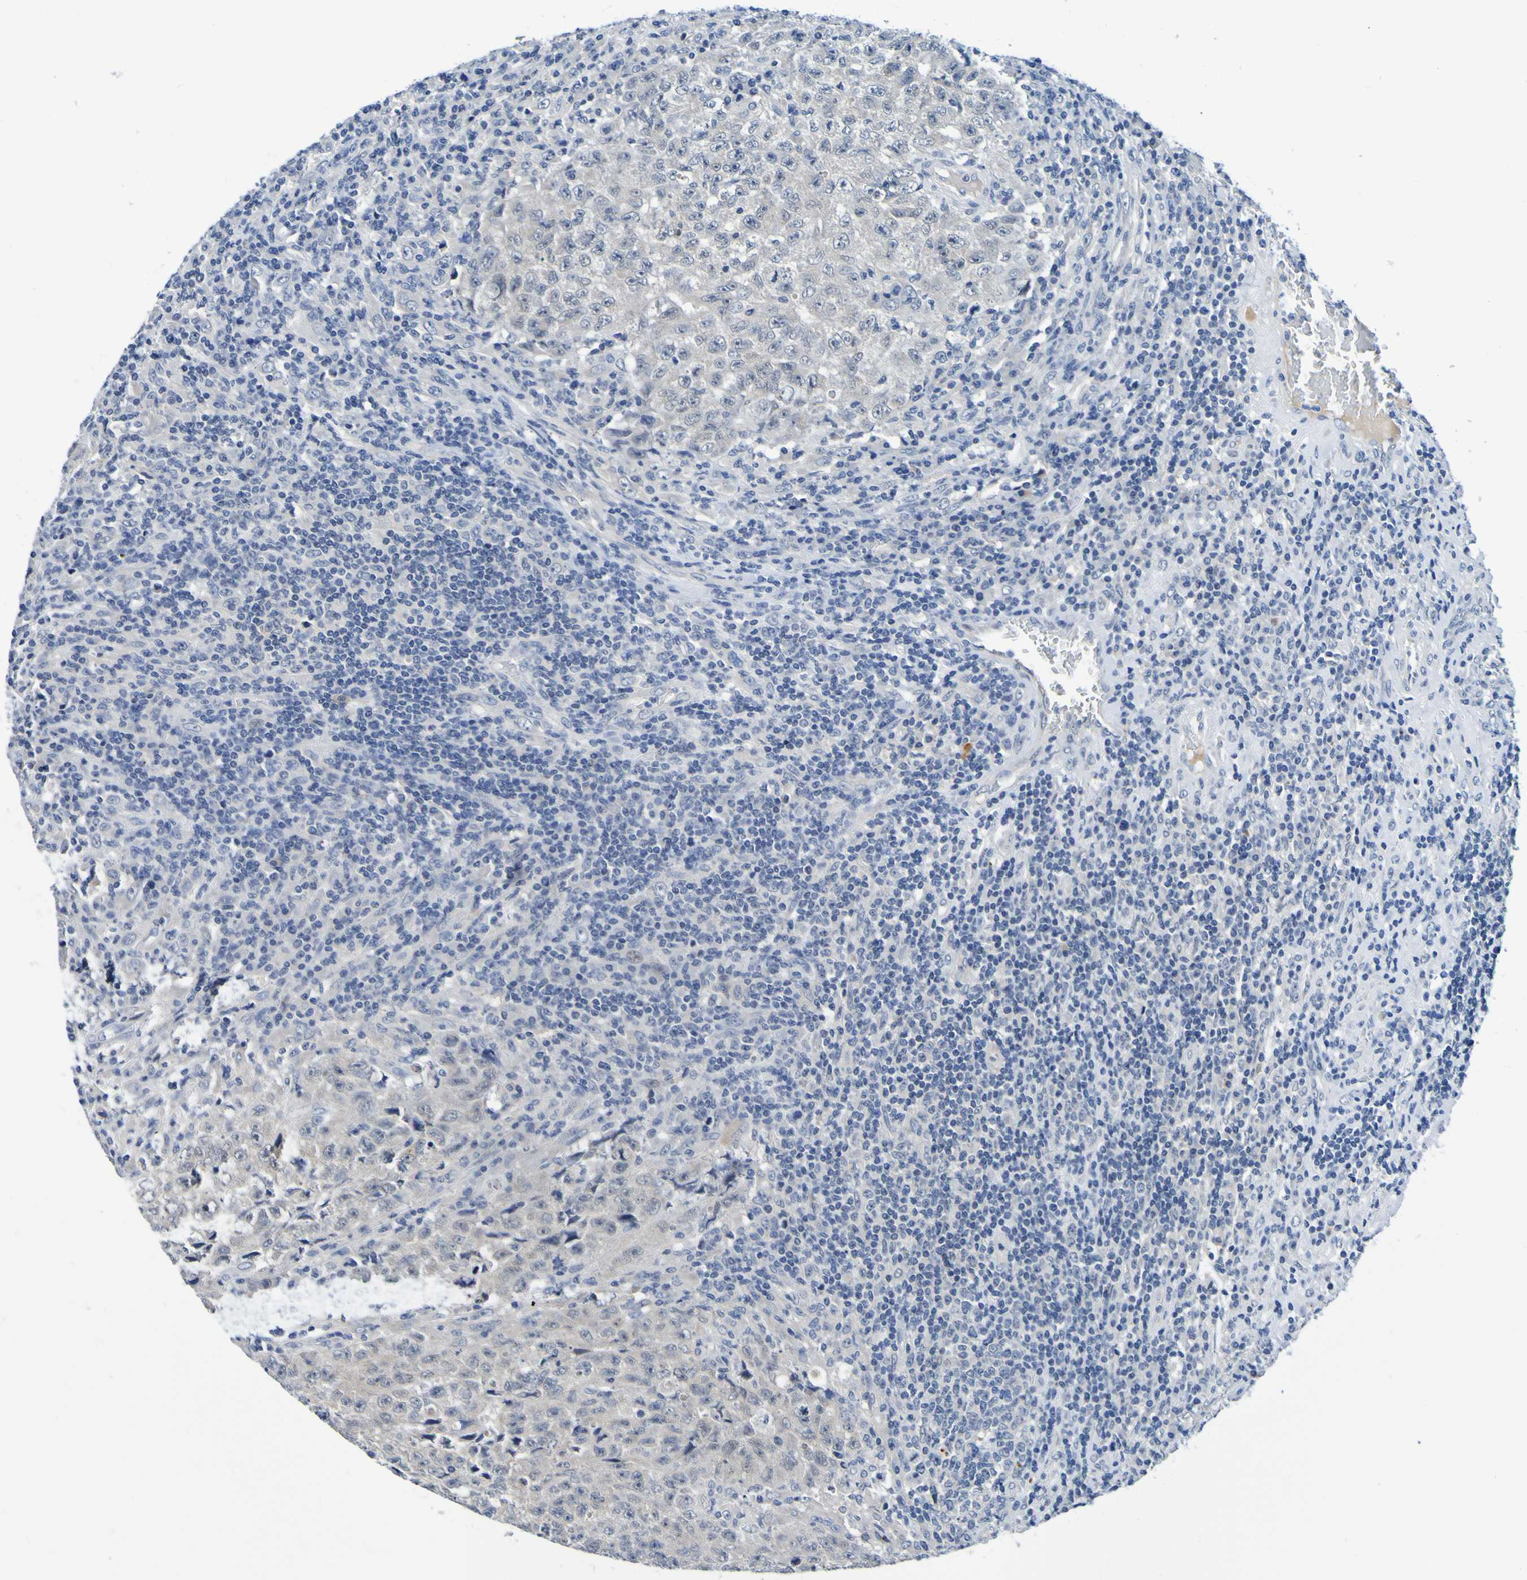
{"staining": {"intensity": "negative", "quantity": "none", "location": "none"}, "tissue": "testis cancer", "cell_type": "Tumor cells", "image_type": "cancer", "snomed": [{"axis": "morphology", "description": "Necrosis, NOS"}, {"axis": "morphology", "description": "Carcinoma, Embryonal, NOS"}, {"axis": "topography", "description": "Testis"}], "caption": "Immunohistochemical staining of testis cancer displays no significant staining in tumor cells. (Brightfield microscopy of DAB immunohistochemistry at high magnification).", "gene": "VMA21", "patient": {"sex": "male", "age": 19}}